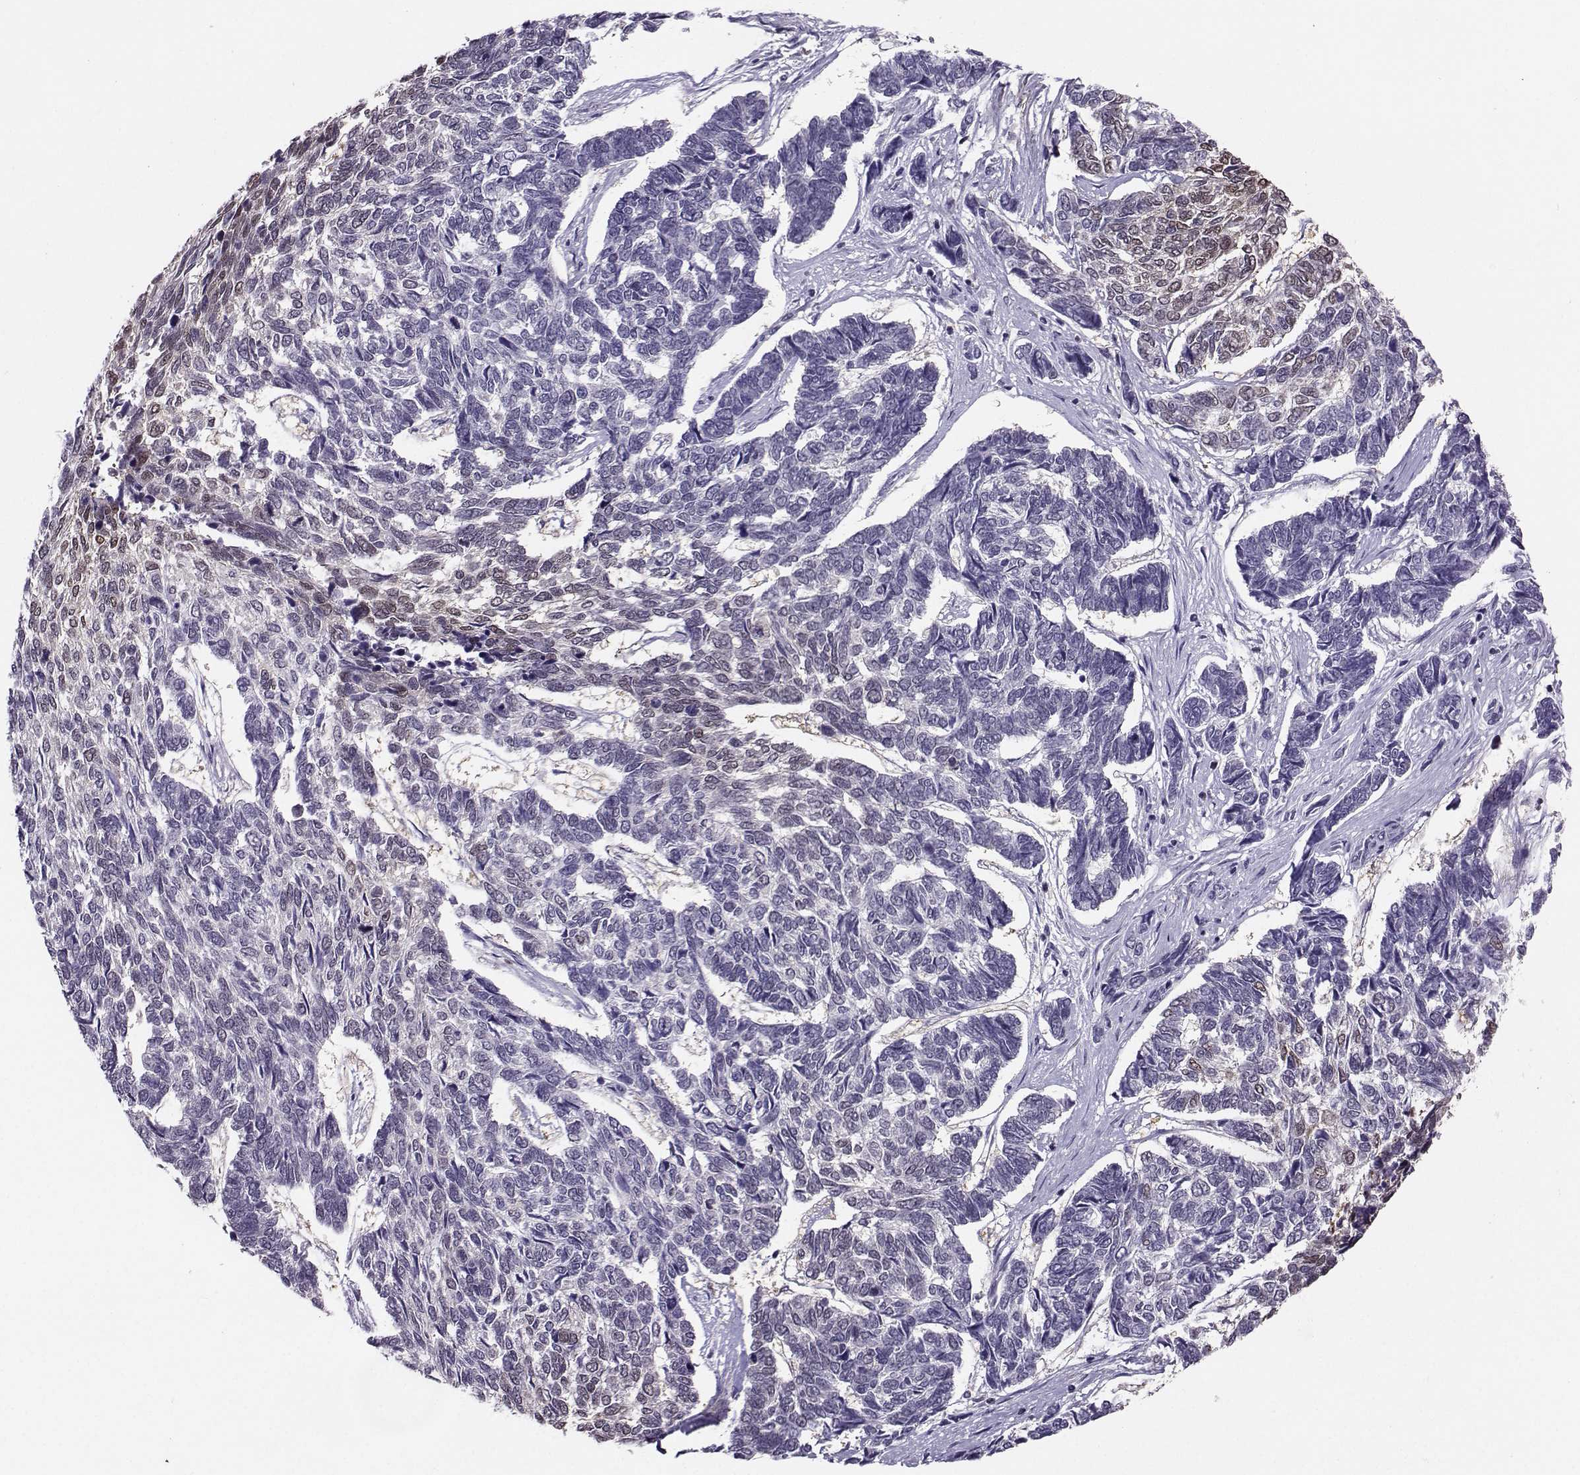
{"staining": {"intensity": "negative", "quantity": "none", "location": "none"}, "tissue": "skin cancer", "cell_type": "Tumor cells", "image_type": "cancer", "snomed": [{"axis": "morphology", "description": "Basal cell carcinoma"}, {"axis": "topography", "description": "Skin"}], "caption": "This micrograph is of skin cancer (basal cell carcinoma) stained with immunohistochemistry (IHC) to label a protein in brown with the nuclei are counter-stained blue. There is no positivity in tumor cells. (Stains: DAB IHC with hematoxylin counter stain, Microscopy: brightfield microscopy at high magnification).", "gene": "PGK1", "patient": {"sex": "female", "age": 65}}